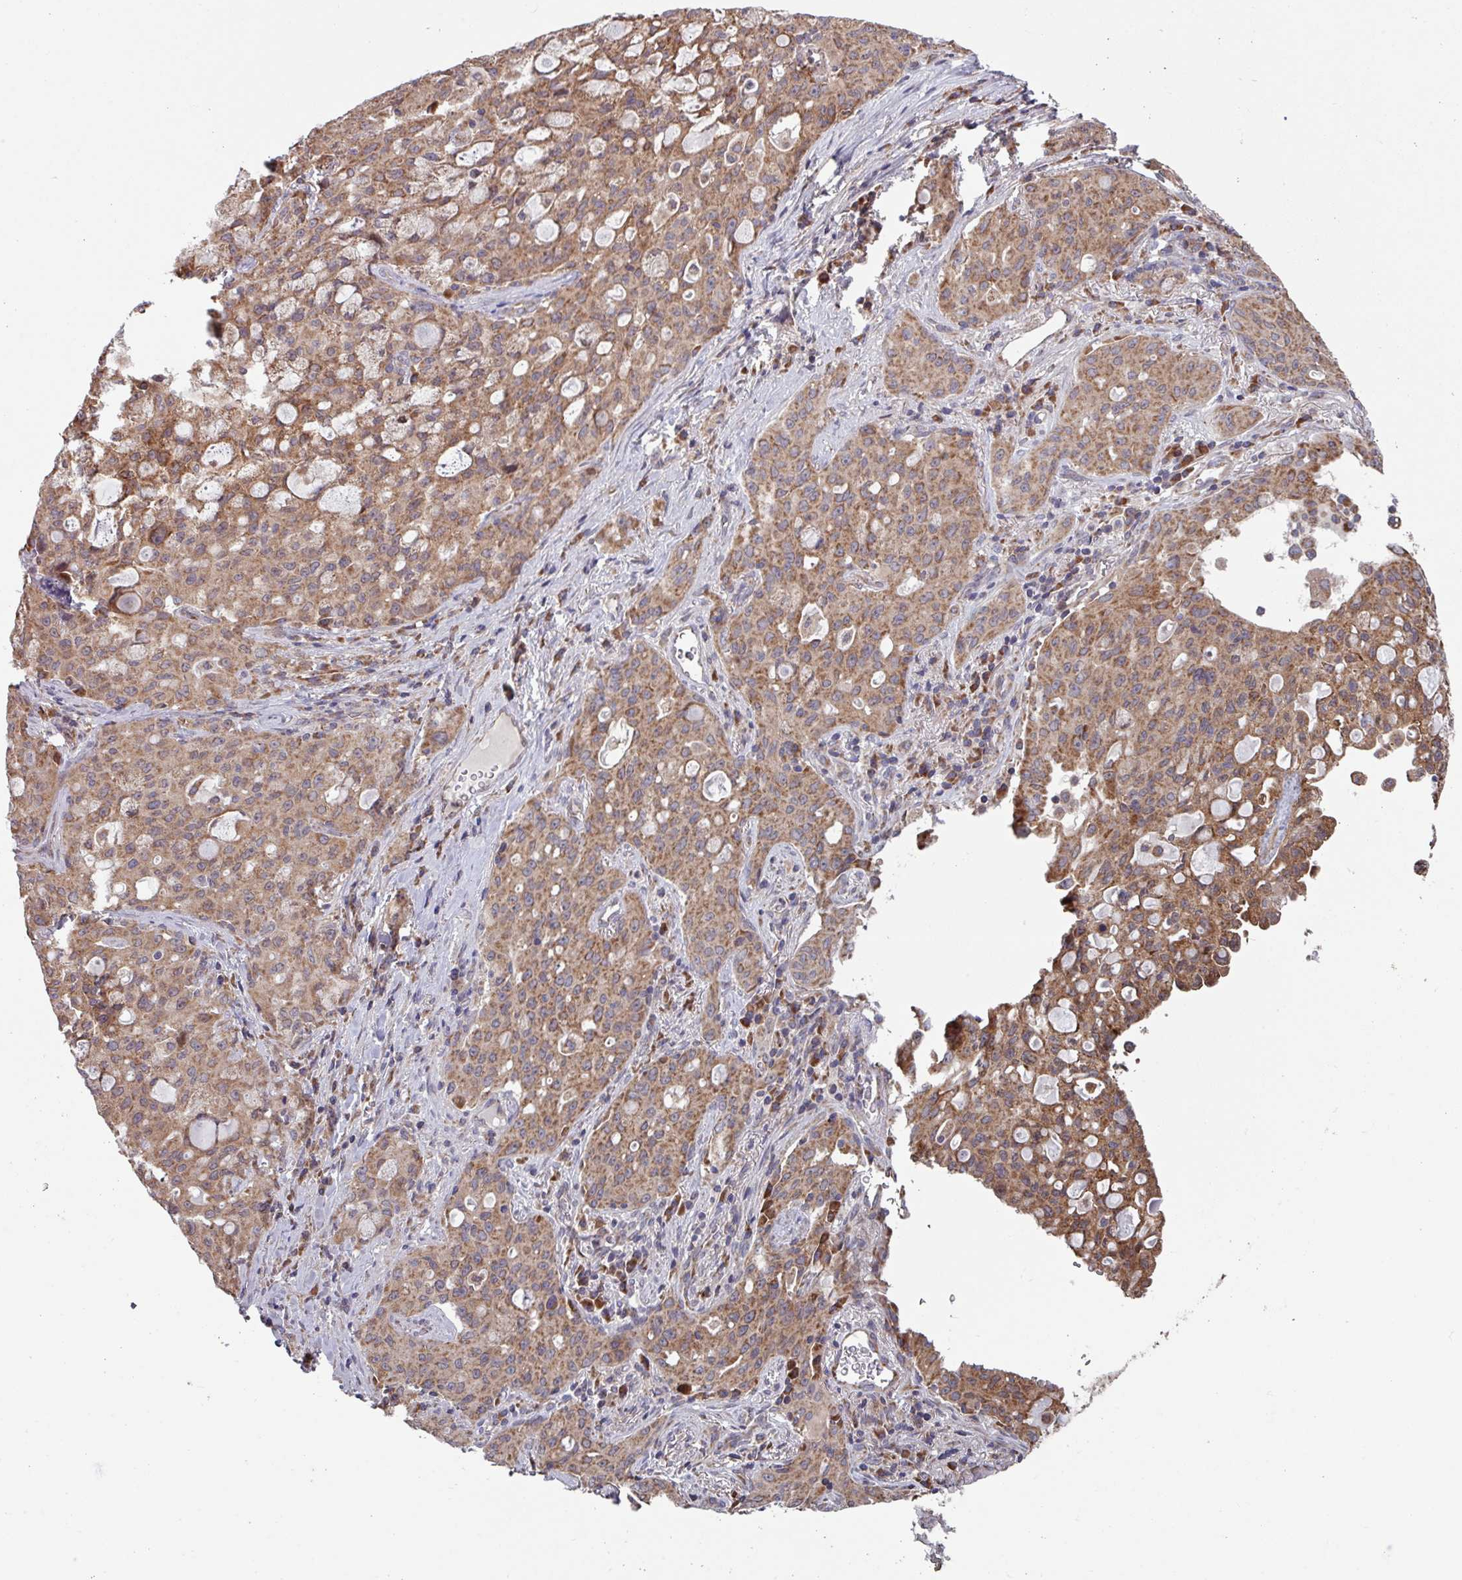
{"staining": {"intensity": "moderate", "quantity": ">75%", "location": "cytoplasmic/membranous"}, "tissue": "lung cancer", "cell_type": "Tumor cells", "image_type": "cancer", "snomed": [{"axis": "morphology", "description": "Adenocarcinoma, NOS"}, {"axis": "topography", "description": "Lung"}], "caption": "Immunohistochemistry (IHC) (DAB) staining of human lung cancer exhibits moderate cytoplasmic/membranous protein expression in approximately >75% of tumor cells.", "gene": "COX7C", "patient": {"sex": "female", "age": 44}}